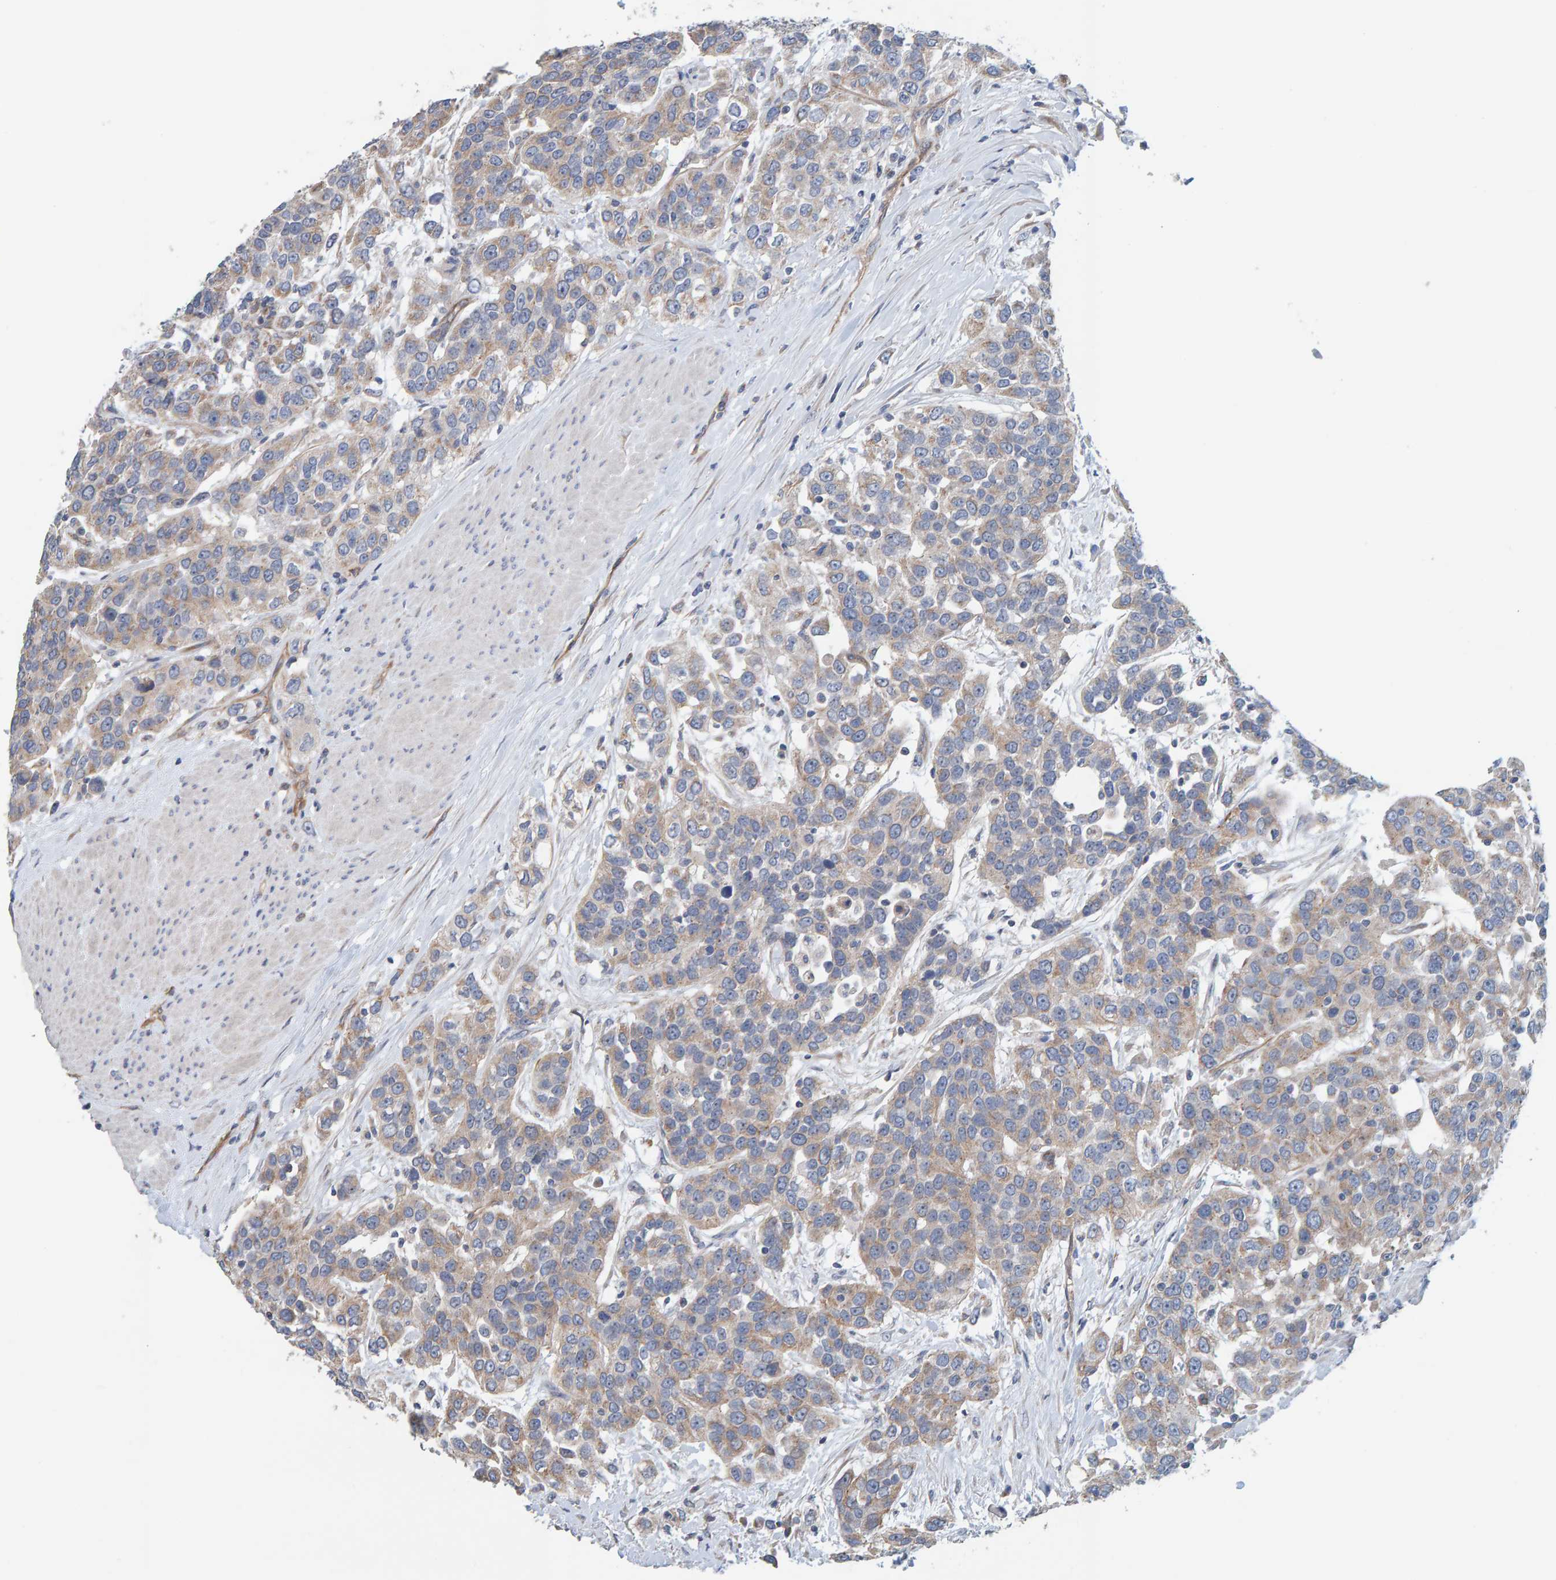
{"staining": {"intensity": "weak", "quantity": ">75%", "location": "cytoplasmic/membranous"}, "tissue": "urothelial cancer", "cell_type": "Tumor cells", "image_type": "cancer", "snomed": [{"axis": "morphology", "description": "Urothelial carcinoma, High grade"}, {"axis": "topography", "description": "Urinary bladder"}], "caption": "High-power microscopy captured an IHC histopathology image of high-grade urothelial carcinoma, revealing weak cytoplasmic/membranous positivity in about >75% of tumor cells.", "gene": "RGP1", "patient": {"sex": "female", "age": 80}}